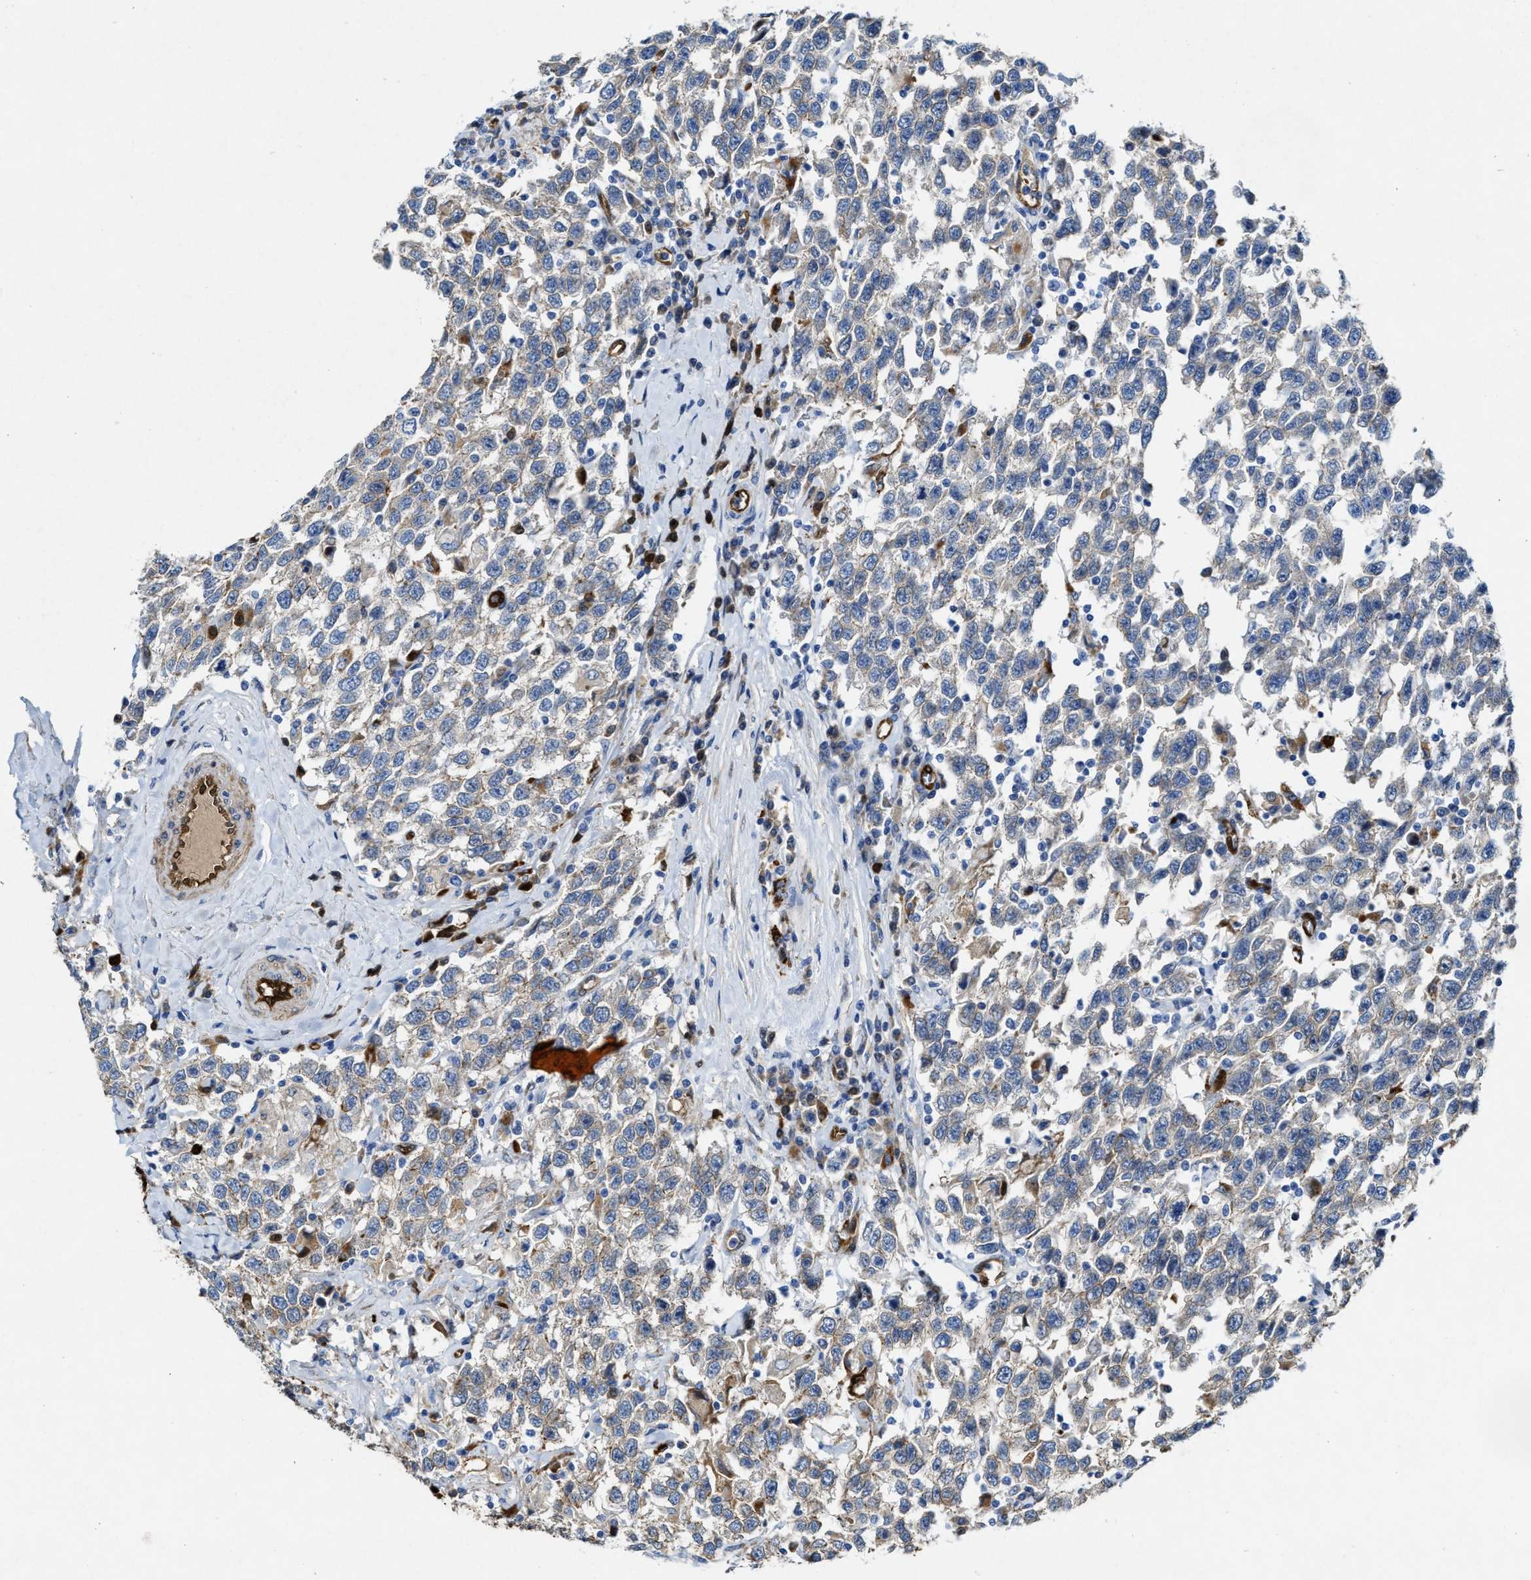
{"staining": {"intensity": "weak", "quantity": "<25%", "location": "cytoplasmic/membranous"}, "tissue": "testis cancer", "cell_type": "Tumor cells", "image_type": "cancer", "snomed": [{"axis": "morphology", "description": "Seminoma, NOS"}, {"axis": "topography", "description": "Testis"}], "caption": "Tumor cells are negative for brown protein staining in testis cancer.", "gene": "ASS1", "patient": {"sex": "male", "age": 41}}